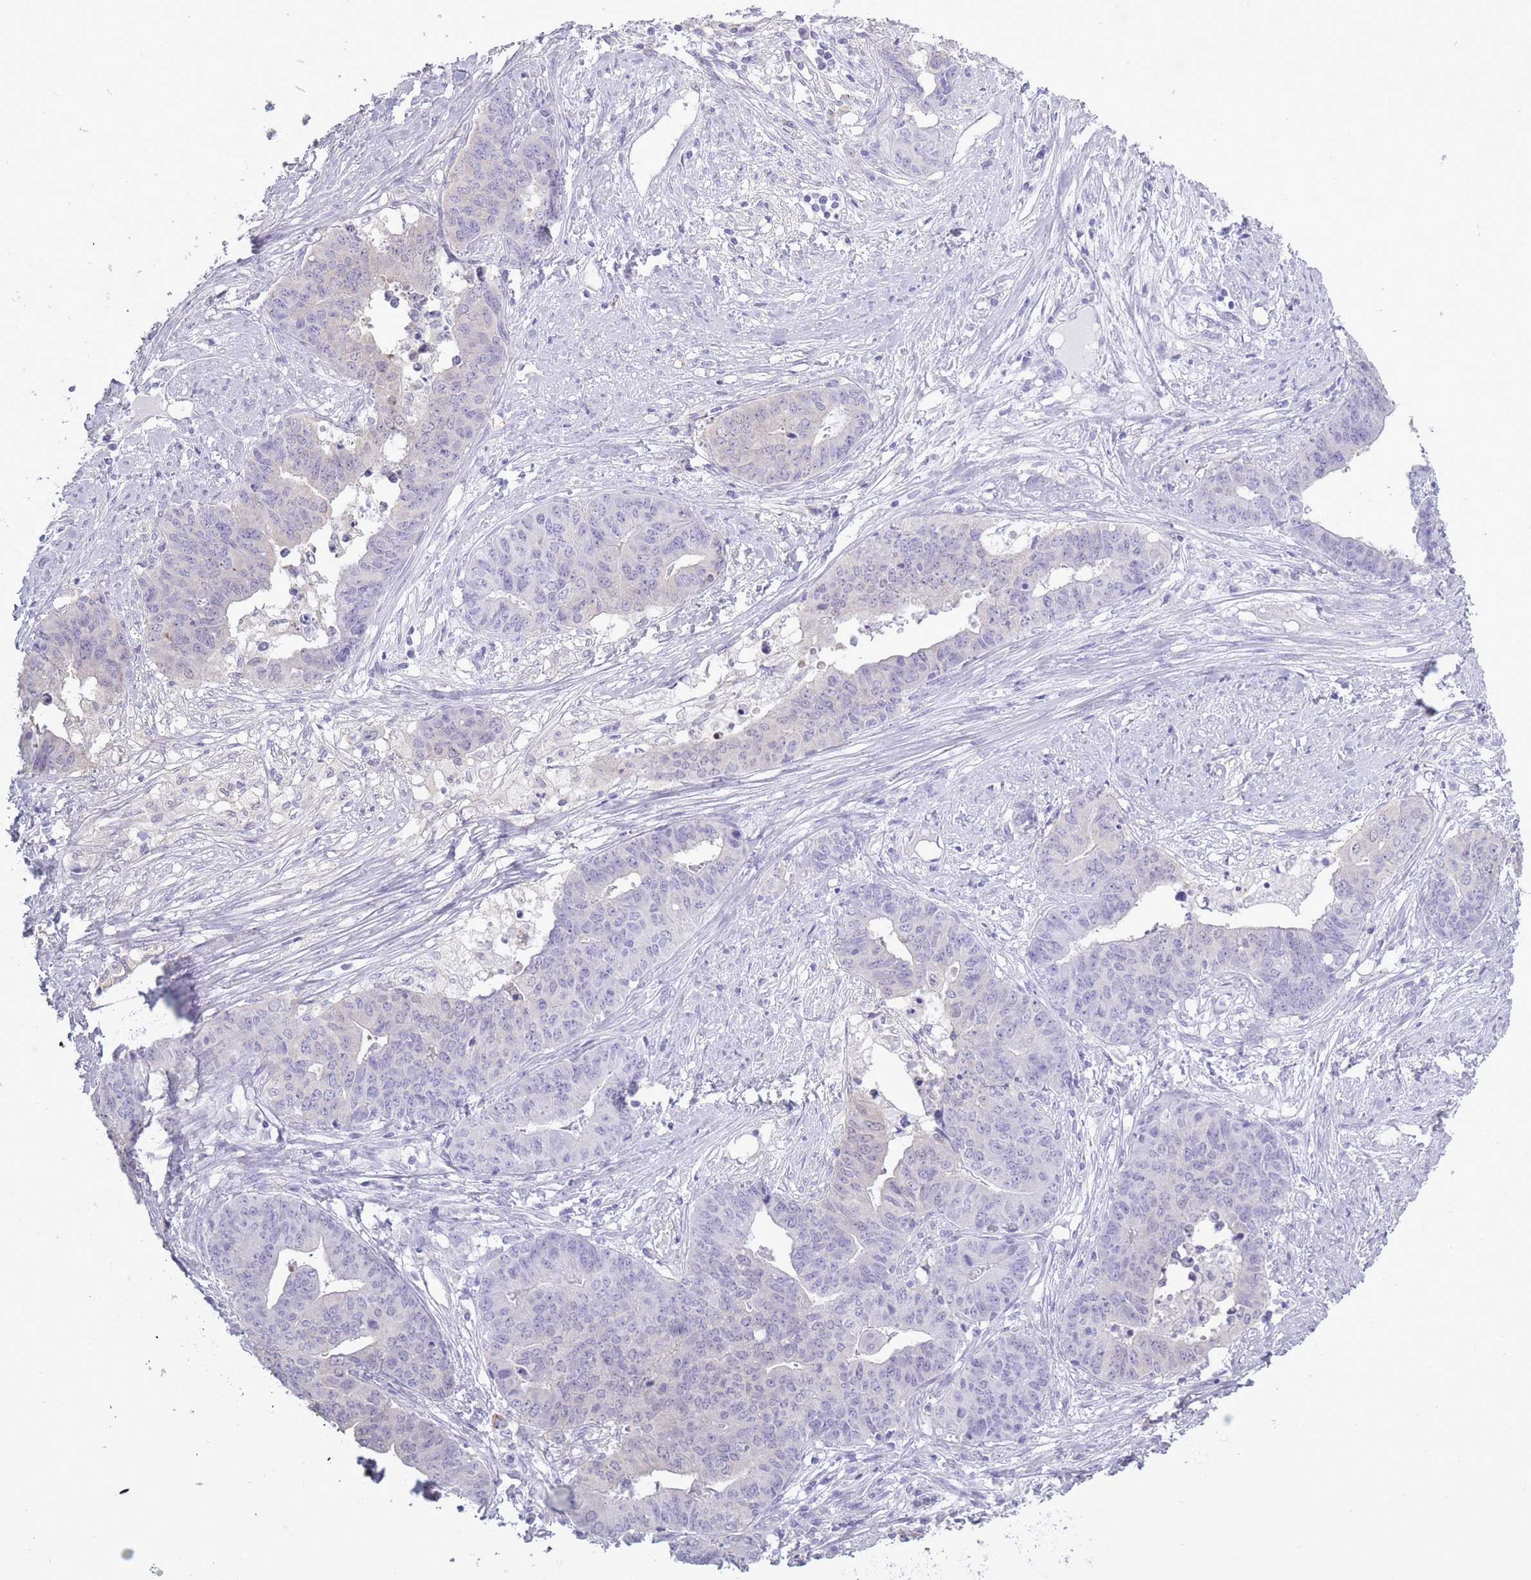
{"staining": {"intensity": "negative", "quantity": "none", "location": "none"}, "tissue": "endometrial cancer", "cell_type": "Tumor cells", "image_type": "cancer", "snomed": [{"axis": "morphology", "description": "Adenocarcinoma, NOS"}, {"axis": "topography", "description": "Endometrium"}], "caption": "Adenocarcinoma (endometrial) was stained to show a protein in brown. There is no significant staining in tumor cells.", "gene": "OR7C1", "patient": {"sex": "female", "age": 59}}